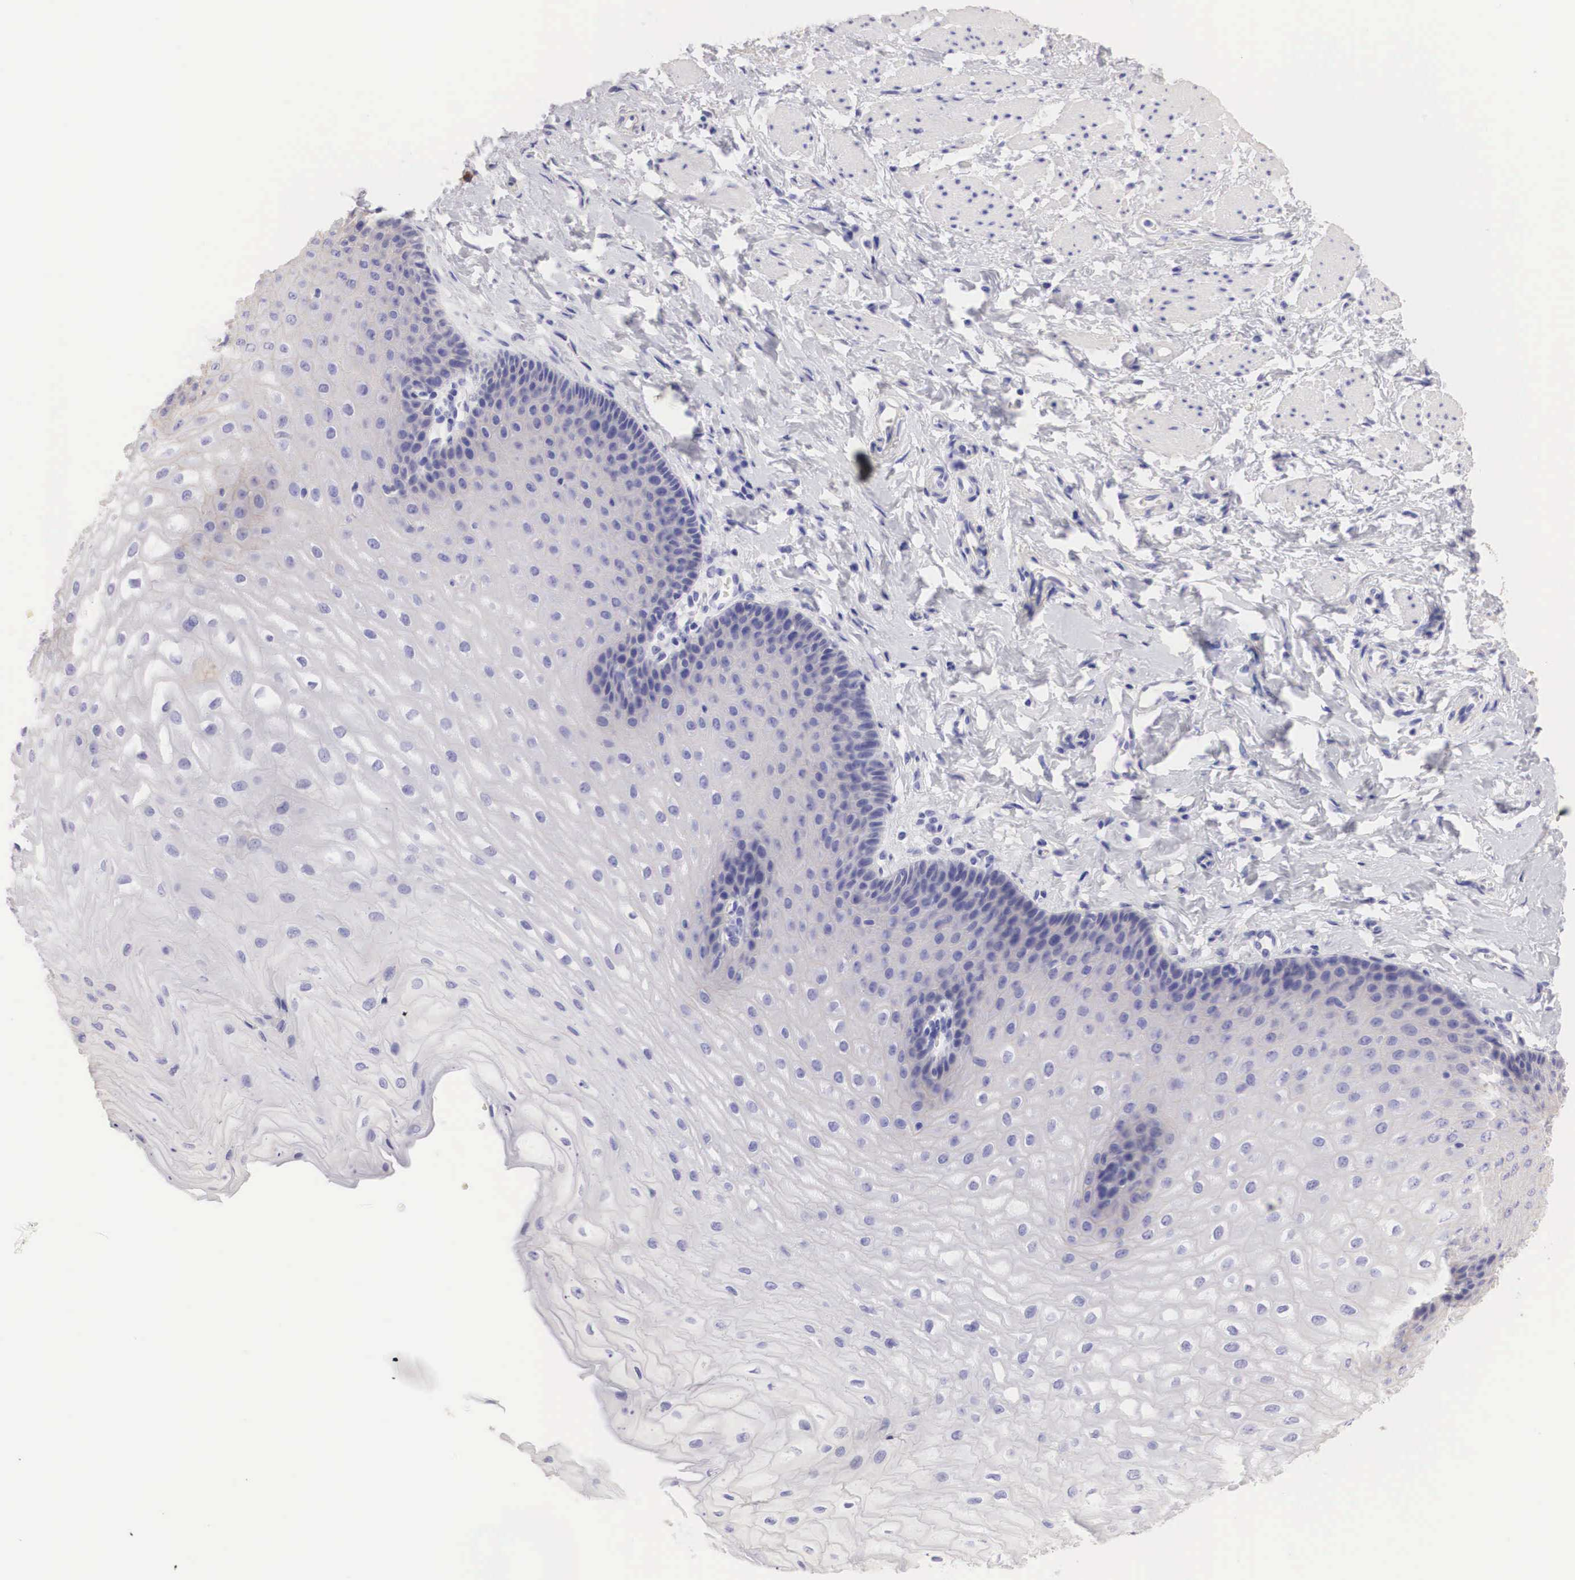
{"staining": {"intensity": "negative", "quantity": "none", "location": "none"}, "tissue": "esophagus", "cell_type": "Squamous epithelial cells", "image_type": "normal", "snomed": [{"axis": "morphology", "description": "Normal tissue, NOS"}, {"axis": "topography", "description": "Esophagus"}], "caption": "An immunohistochemistry (IHC) image of unremarkable esophagus is shown. There is no staining in squamous epithelial cells of esophagus.", "gene": "ERBB2", "patient": {"sex": "male", "age": 70}}